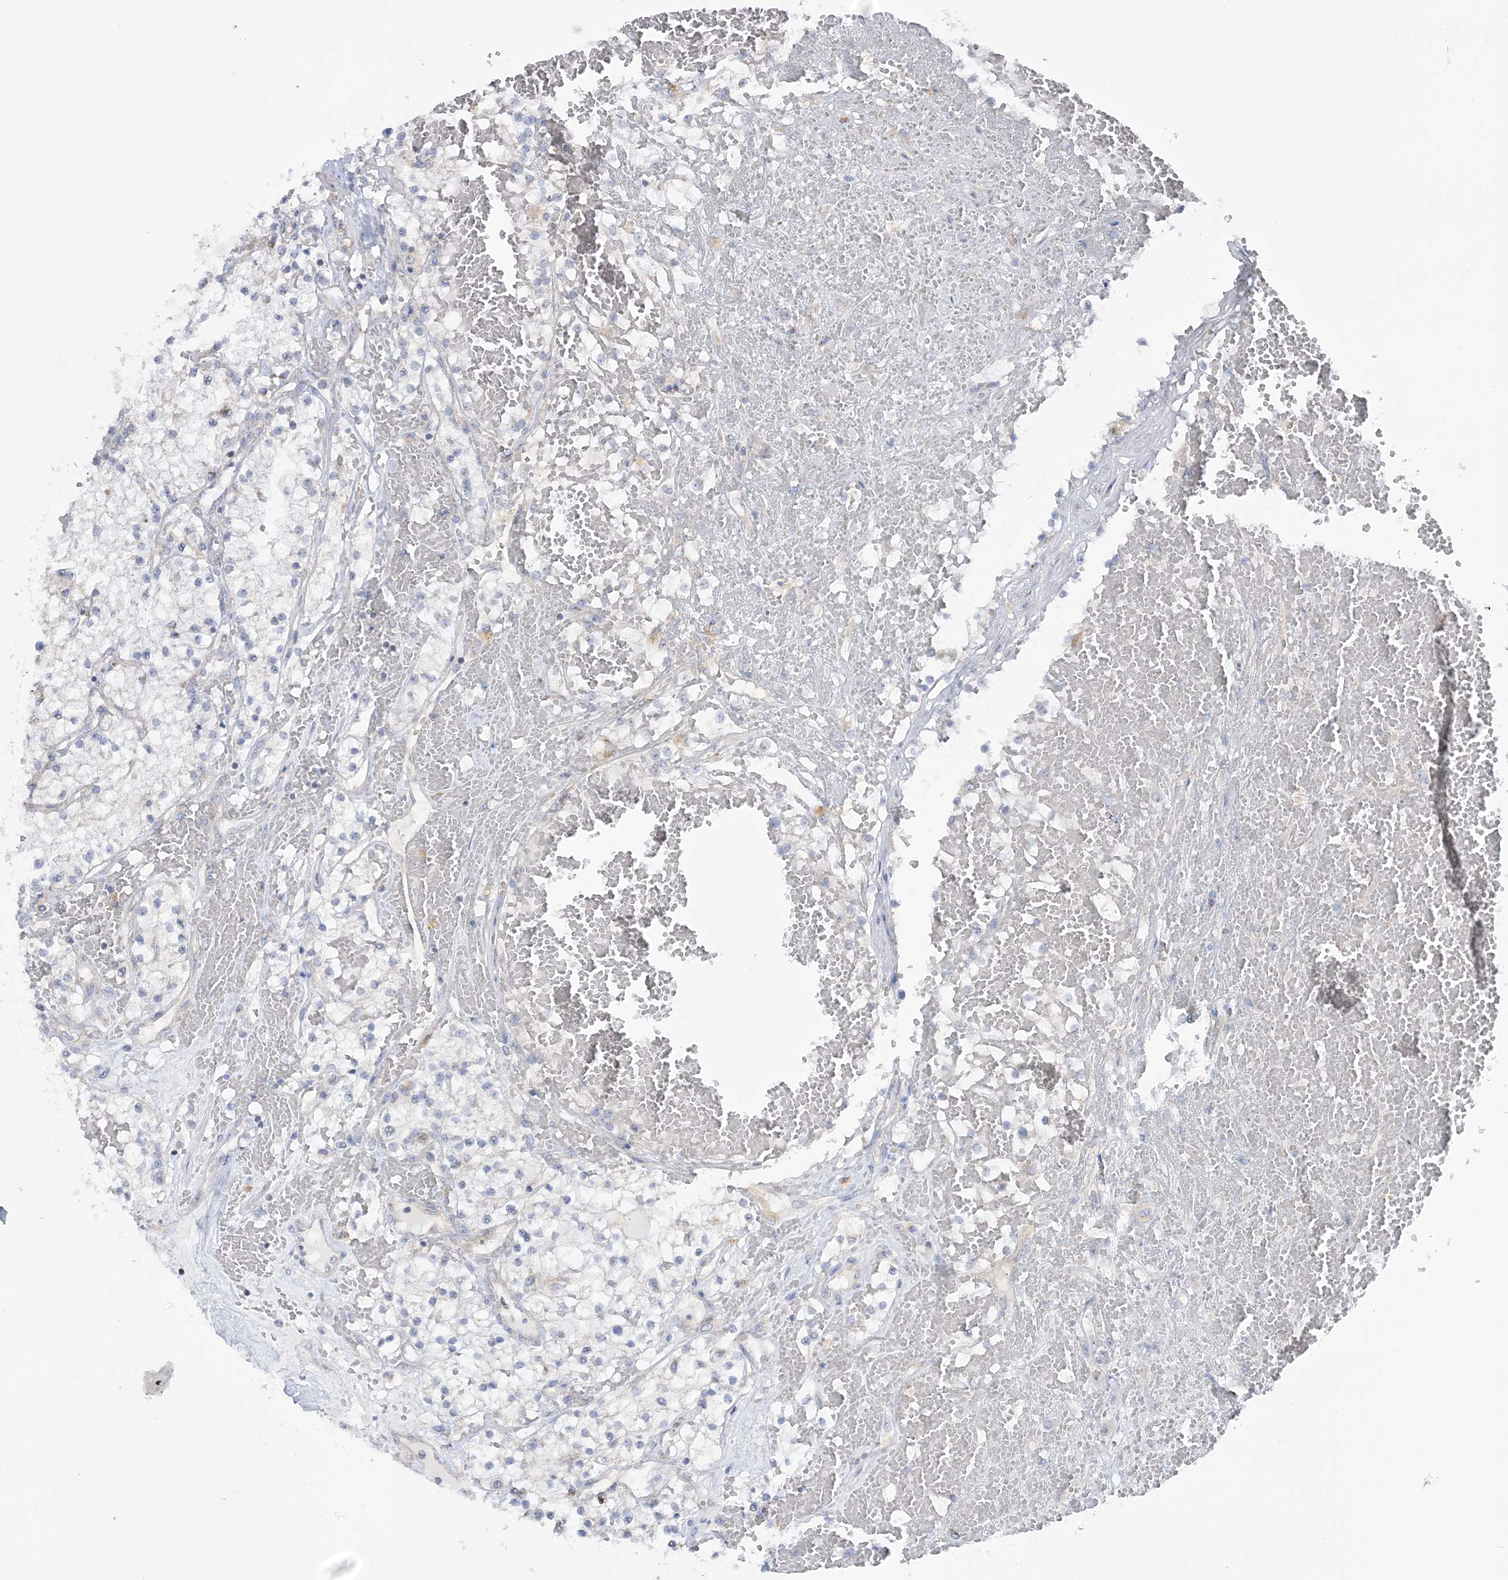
{"staining": {"intensity": "negative", "quantity": "none", "location": "none"}, "tissue": "renal cancer", "cell_type": "Tumor cells", "image_type": "cancer", "snomed": [{"axis": "morphology", "description": "Normal tissue, NOS"}, {"axis": "morphology", "description": "Adenocarcinoma, NOS"}, {"axis": "topography", "description": "Kidney"}], "caption": "Immunohistochemistry of renal adenocarcinoma demonstrates no expression in tumor cells.", "gene": "MMADHC", "patient": {"sex": "male", "age": 68}}